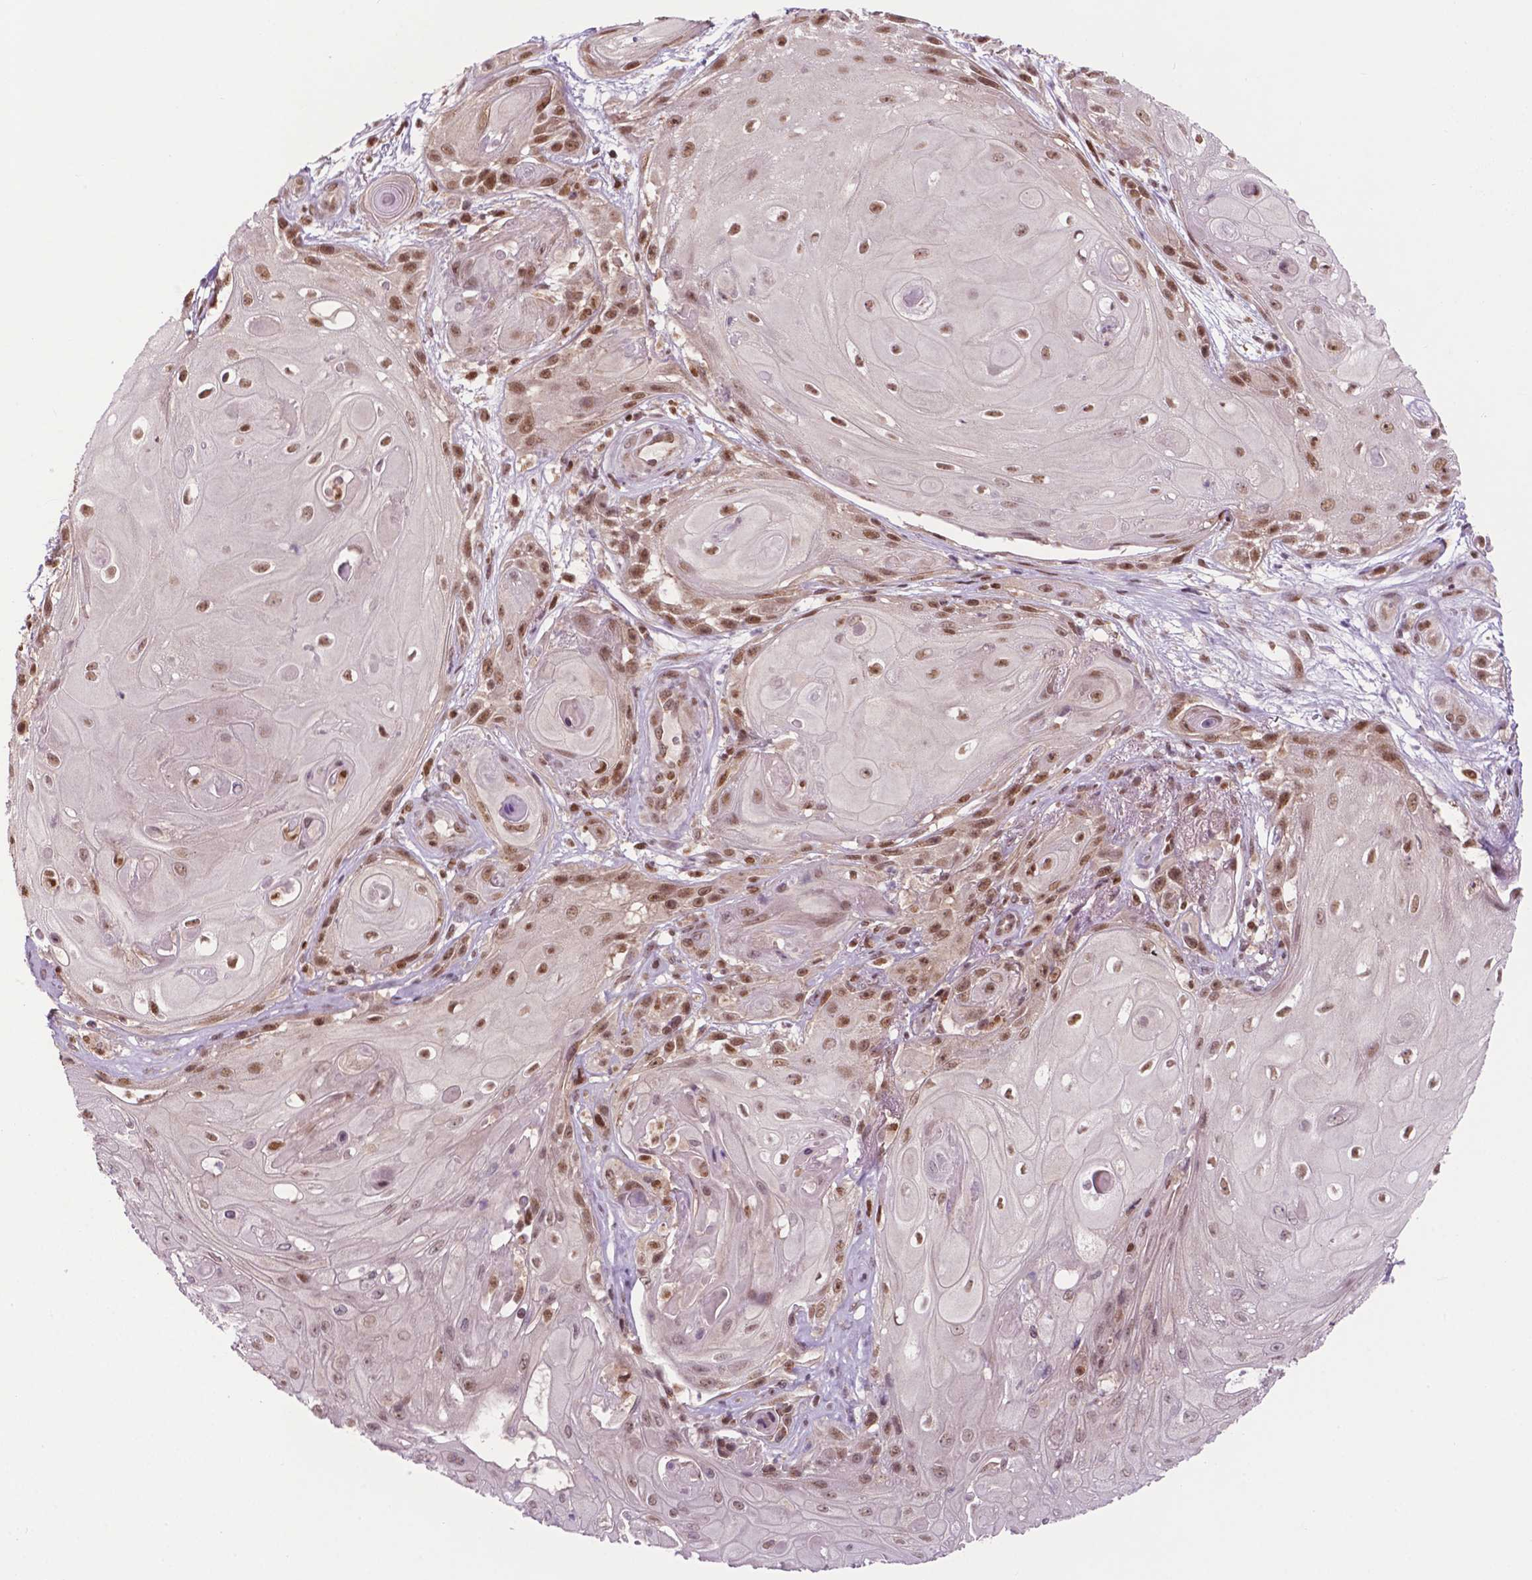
{"staining": {"intensity": "moderate", "quantity": ">75%", "location": "nuclear"}, "tissue": "skin cancer", "cell_type": "Tumor cells", "image_type": "cancer", "snomed": [{"axis": "morphology", "description": "Squamous cell carcinoma, NOS"}, {"axis": "topography", "description": "Skin"}], "caption": "This is an image of IHC staining of skin squamous cell carcinoma, which shows moderate expression in the nuclear of tumor cells.", "gene": "PER2", "patient": {"sex": "male", "age": 62}}